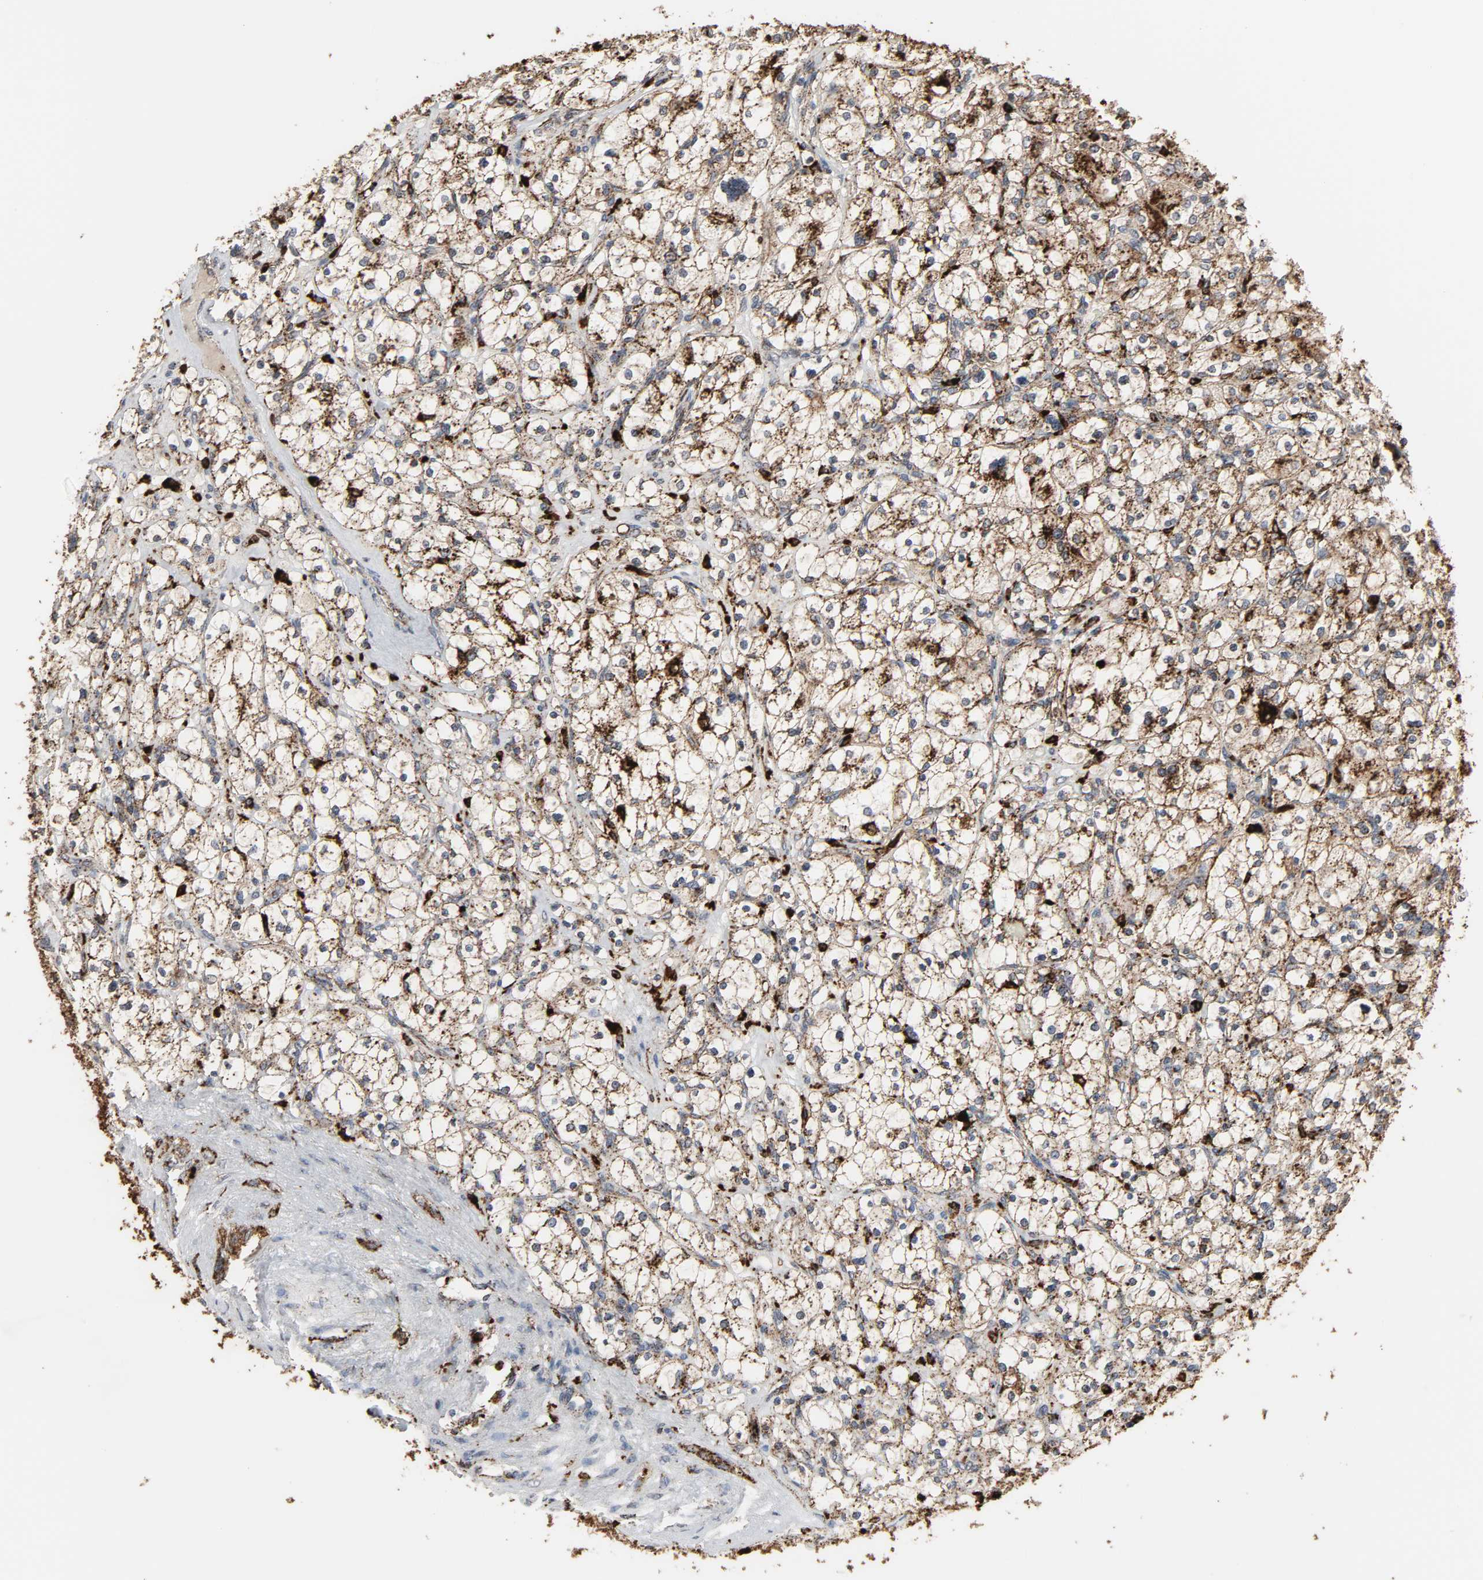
{"staining": {"intensity": "strong", "quantity": ">75%", "location": "cytoplasmic/membranous"}, "tissue": "renal cancer", "cell_type": "Tumor cells", "image_type": "cancer", "snomed": [{"axis": "morphology", "description": "Adenocarcinoma, NOS"}, {"axis": "topography", "description": "Kidney"}], "caption": "Adenocarcinoma (renal) was stained to show a protein in brown. There is high levels of strong cytoplasmic/membranous expression in approximately >75% of tumor cells.", "gene": "PSAP", "patient": {"sex": "female", "age": 83}}